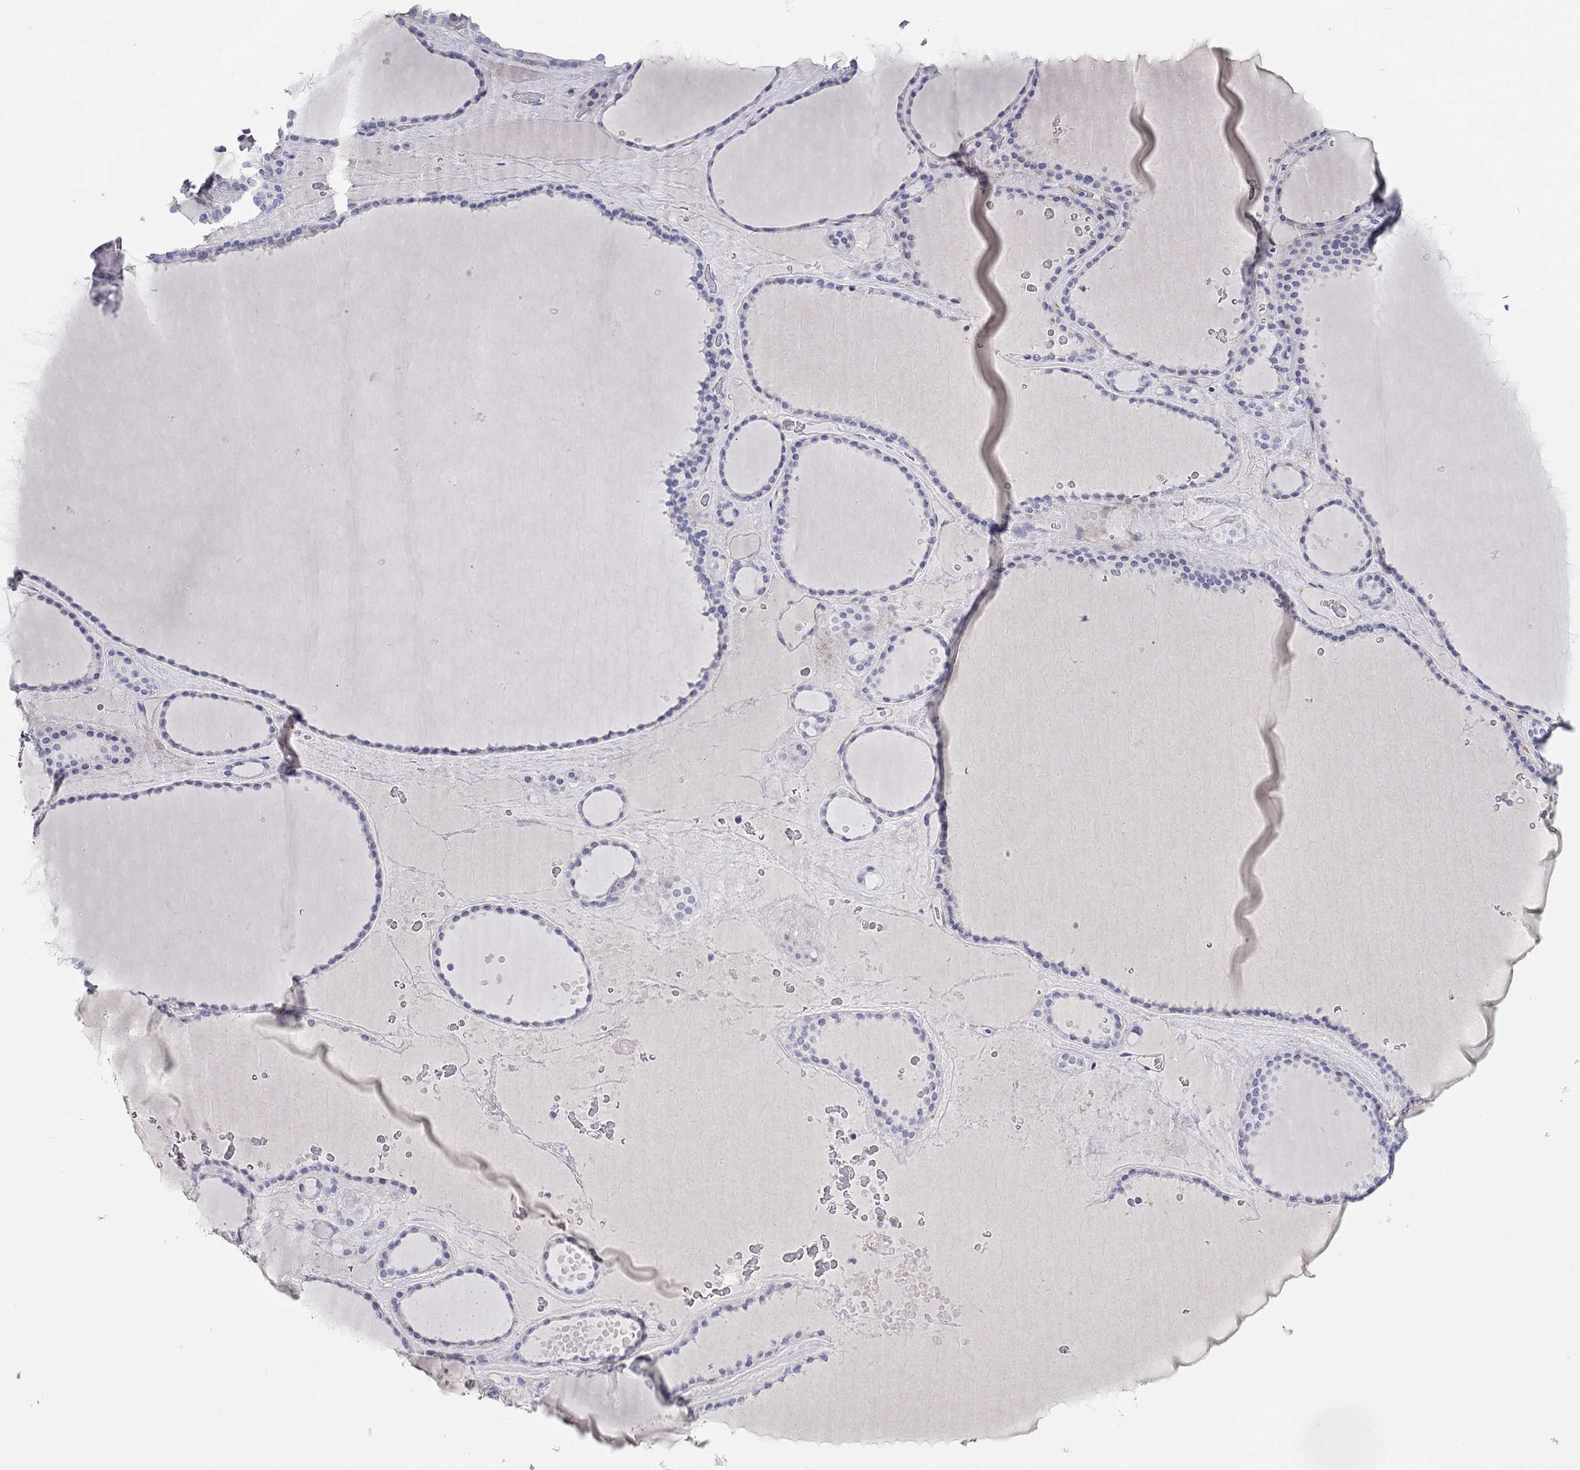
{"staining": {"intensity": "negative", "quantity": "none", "location": "none"}, "tissue": "thyroid gland", "cell_type": "Glandular cells", "image_type": "normal", "snomed": [{"axis": "morphology", "description": "Normal tissue, NOS"}, {"axis": "topography", "description": "Thyroid gland"}], "caption": "A high-resolution image shows IHC staining of benign thyroid gland, which exhibits no significant expression in glandular cells.", "gene": "PCDHGC5", "patient": {"sex": "male", "age": 63}}